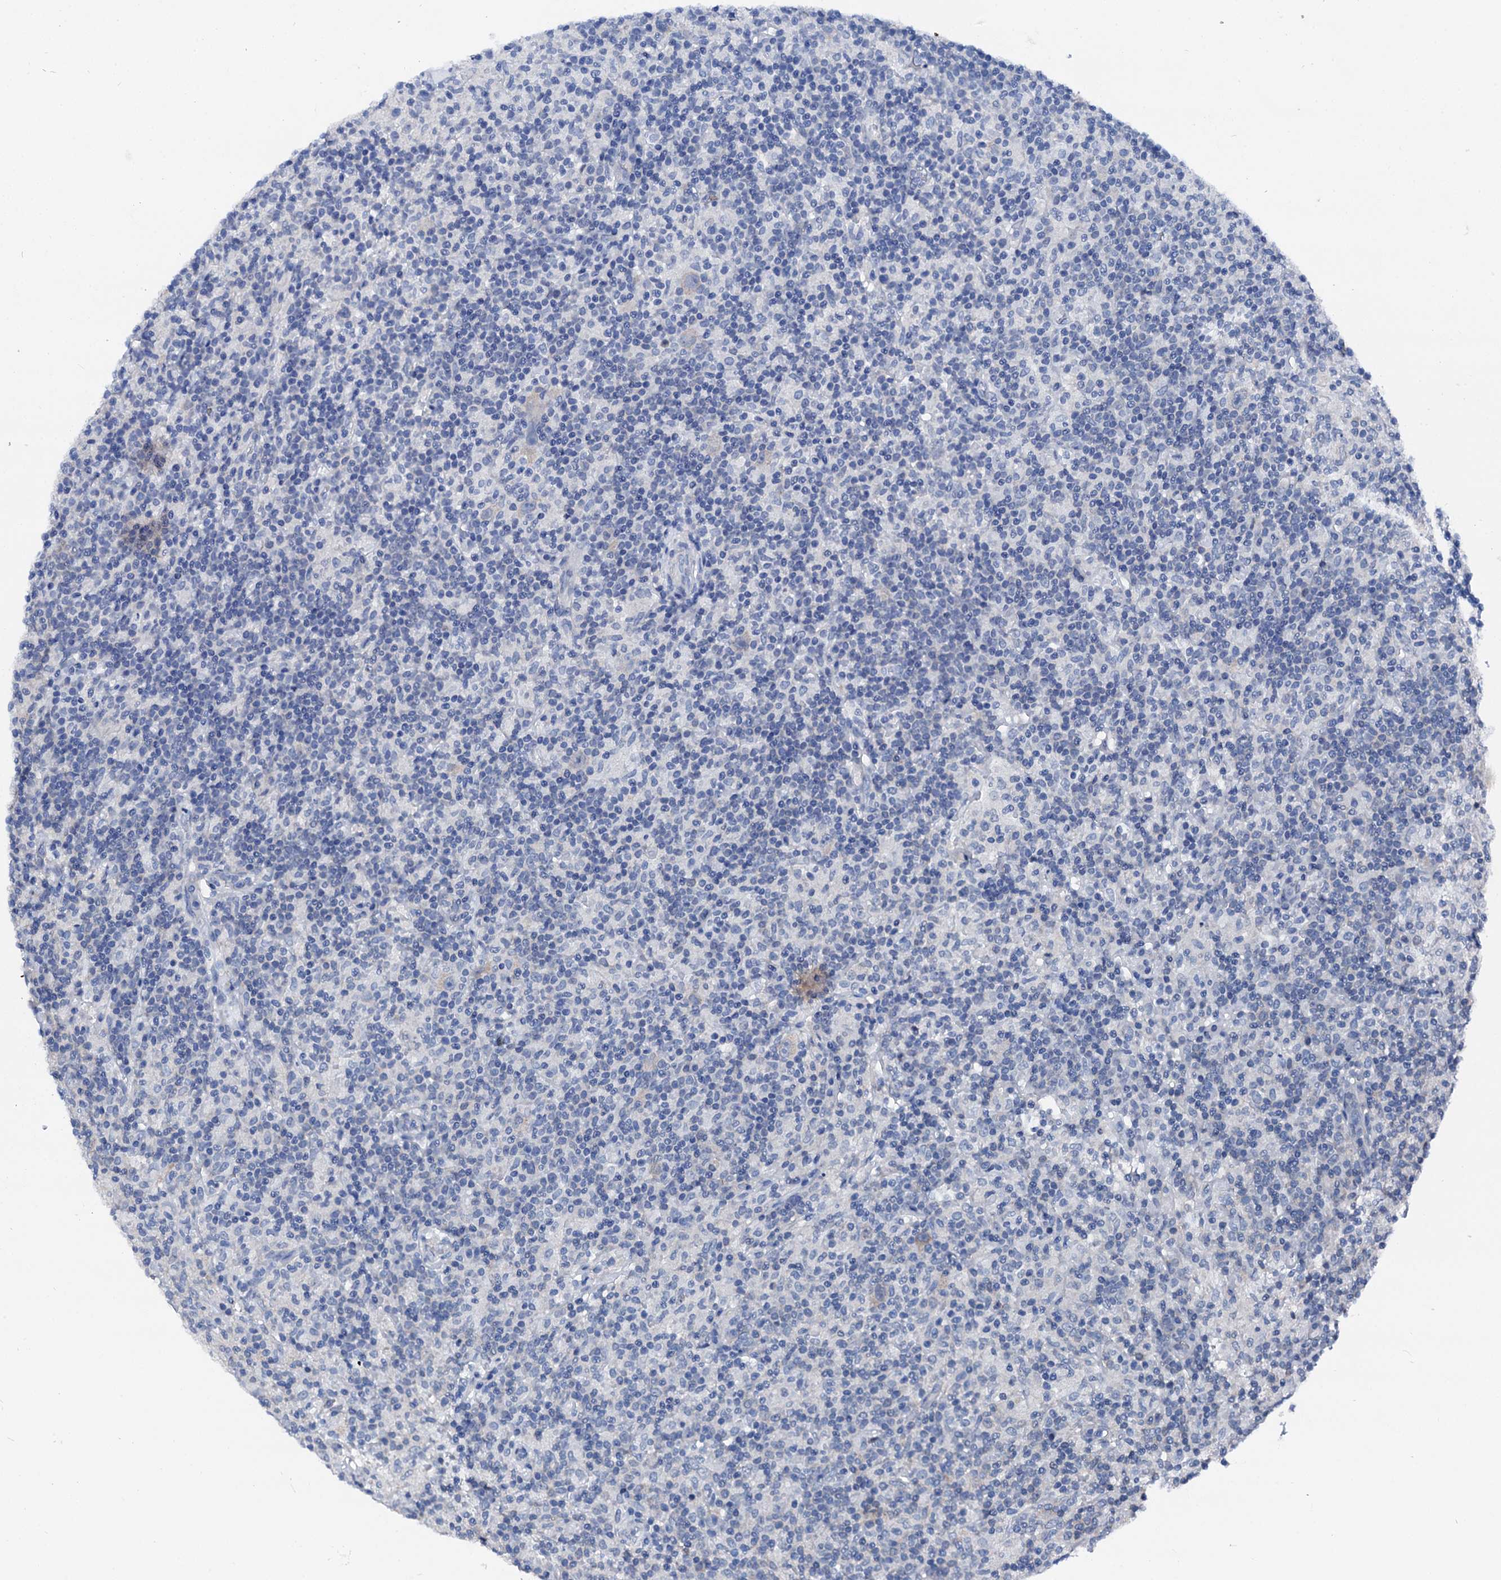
{"staining": {"intensity": "negative", "quantity": "none", "location": "none"}, "tissue": "lymphoma", "cell_type": "Tumor cells", "image_type": "cancer", "snomed": [{"axis": "morphology", "description": "Hodgkin's disease, NOS"}, {"axis": "topography", "description": "Lymph node"}], "caption": "Lymphoma was stained to show a protein in brown. There is no significant positivity in tumor cells.", "gene": "CSN2", "patient": {"sex": "male", "age": 70}}